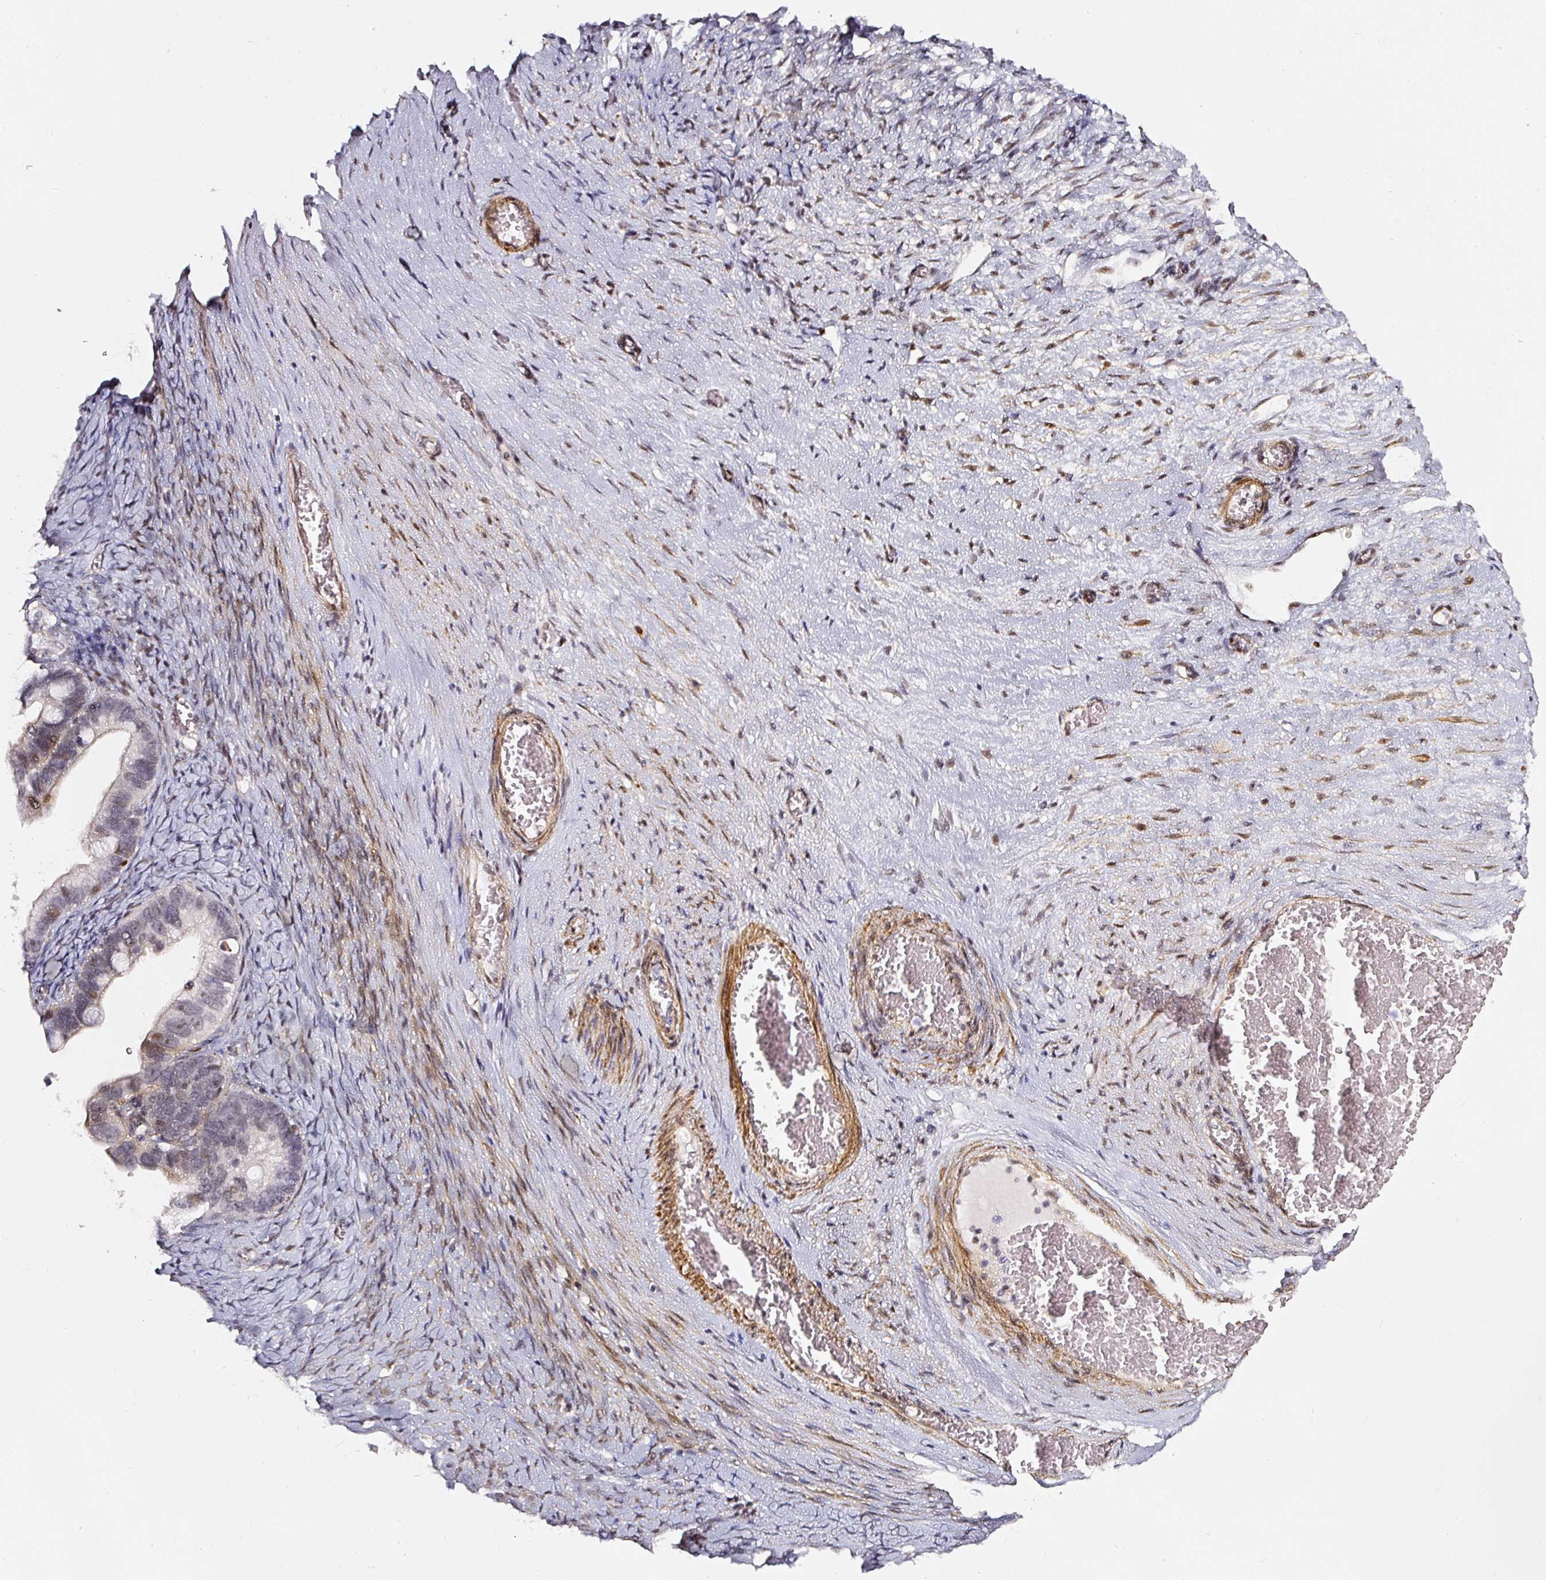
{"staining": {"intensity": "moderate", "quantity": "25%-75%", "location": "nuclear"}, "tissue": "ovarian cancer", "cell_type": "Tumor cells", "image_type": "cancer", "snomed": [{"axis": "morphology", "description": "Cystadenocarcinoma, serous, NOS"}, {"axis": "topography", "description": "Ovary"}], "caption": "Protein expression analysis of ovarian cancer (serous cystadenocarcinoma) reveals moderate nuclear positivity in about 25%-75% of tumor cells.", "gene": "MXRA8", "patient": {"sex": "female", "age": 56}}